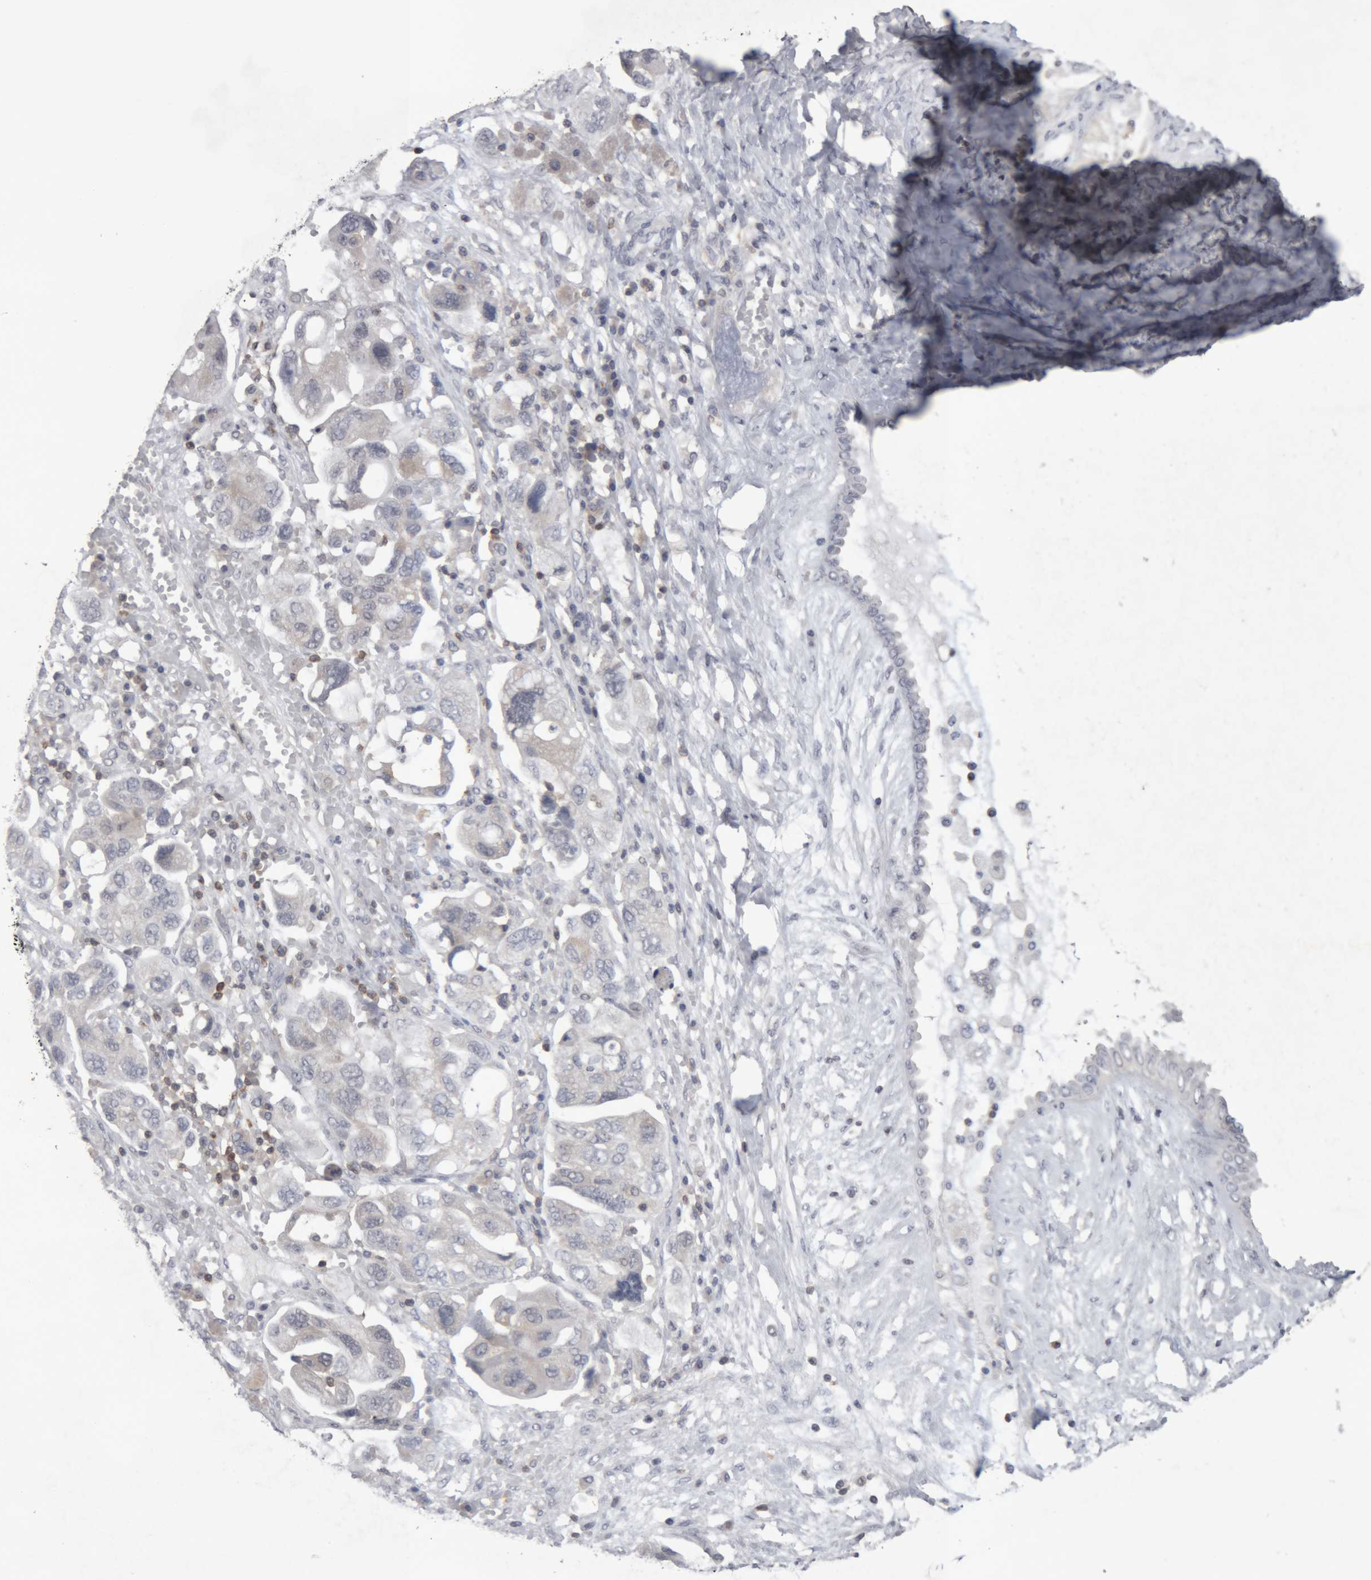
{"staining": {"intensity": "negative", "quantity": "none", "location": "none"}, "tissue": "ovarian cancer", "cell_type": "Tumor cells", "image_type": "cancer", "snomed": [{"axis": "morphology", "description": "Carcinoma, NOS"}, {"axis": "morphology", "description": "Cystadenocarcinoma, serous, NOS"}, {"axis": "topography", "description": "Ovary"}], "caption": "The photomicrograph demonstrates no significant staining in tumor cells of ovarian cancer.", "gene": "NFATC2", "patient": {"sex": "female", "age": 69}}